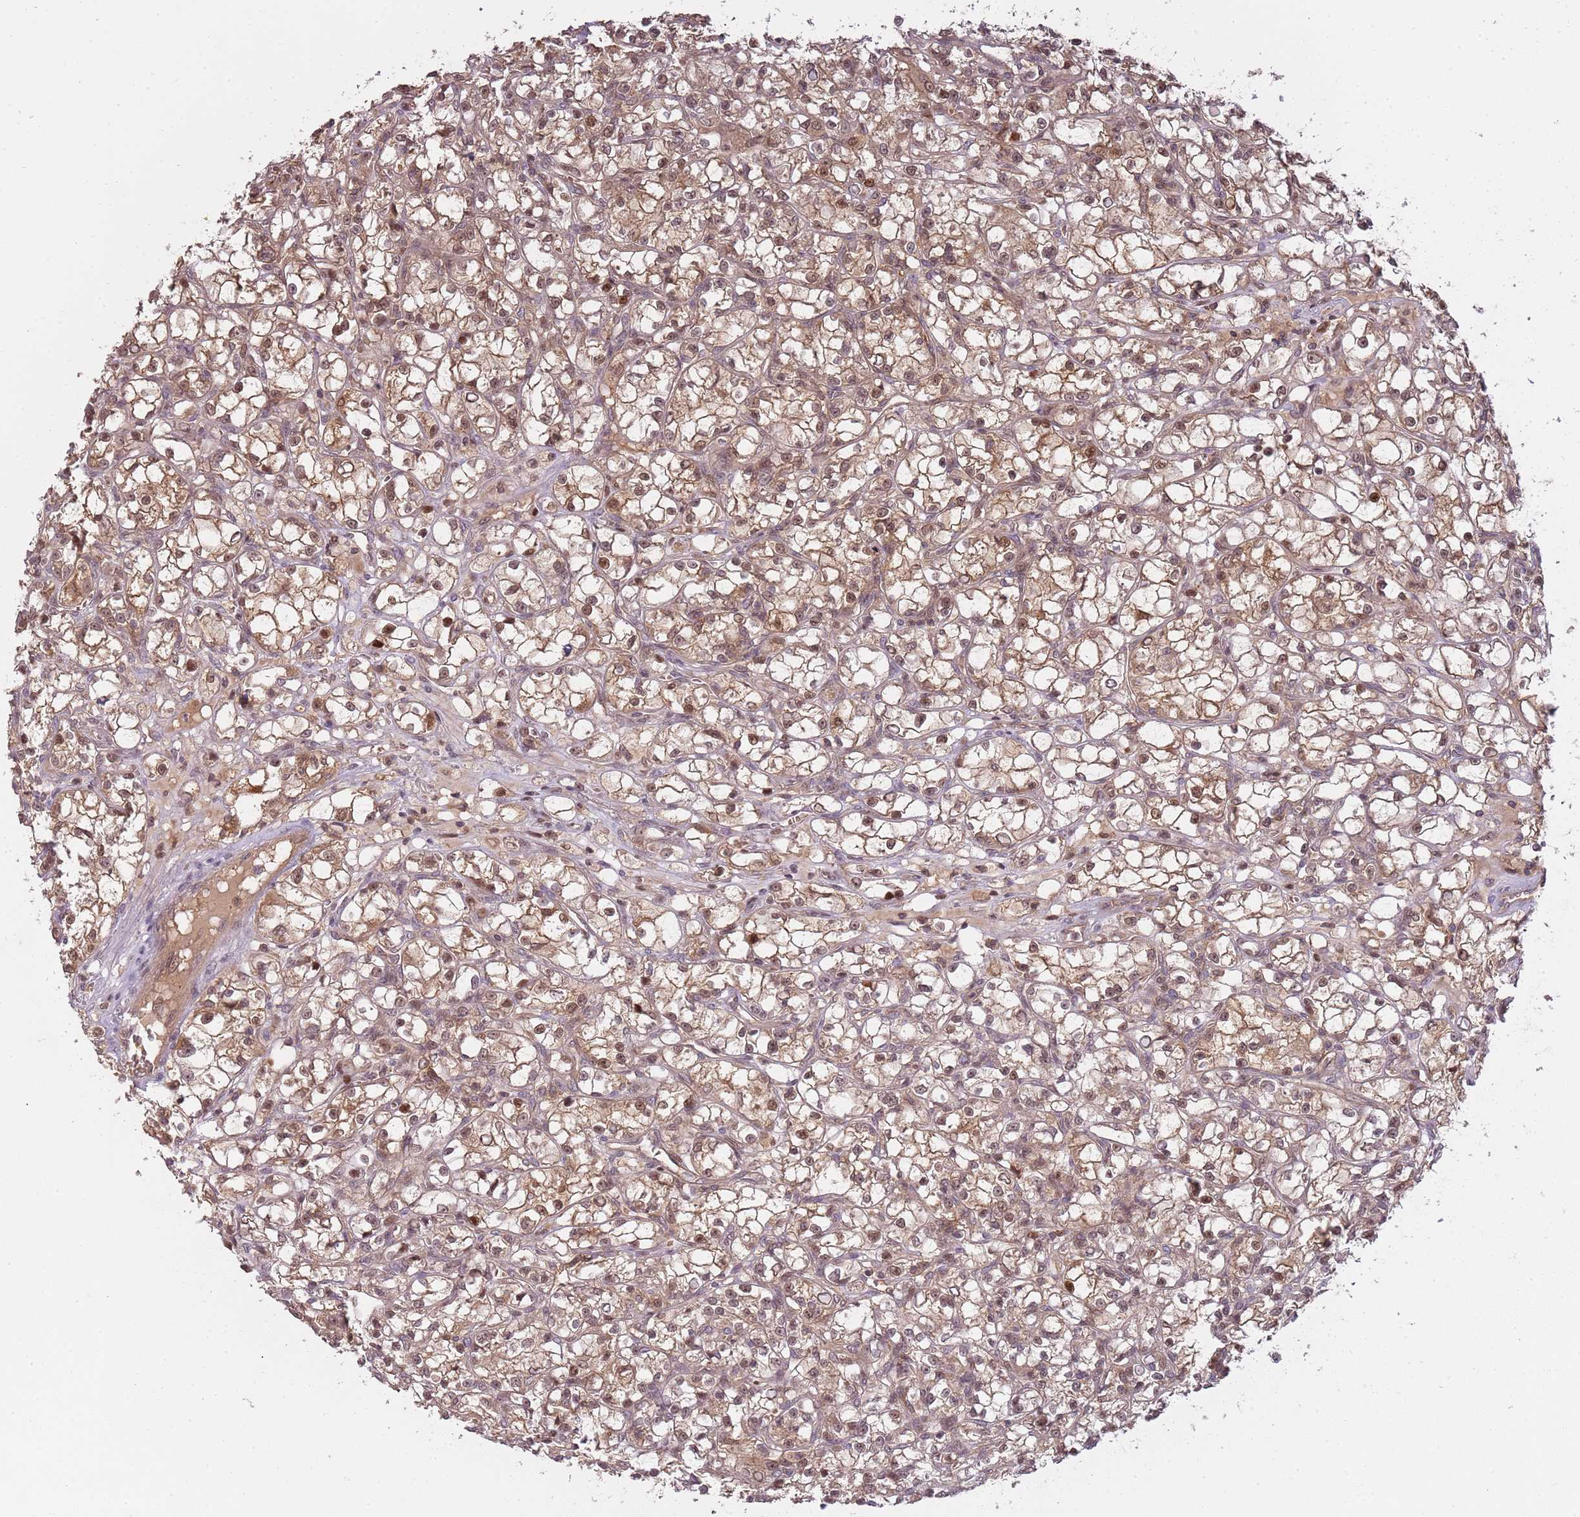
{"staining": {"intensity": "moderate", "quantity": ">75%", "location": "cytoplasmic/membranous,nuclear"}, "tissue": "renal cancer", "cell_type": "Tumor cells", "image_type": "cancer", "snomed": [{"axis": "morphology", "description": "Adenocarcinoma, NOS"}, {"axis": "topography", "description": "Kidney"}], "caption": "High-power microscopy captured an immunohistochemistry (IHC) photomicrograph of adenocarcinoma (renal), revealing moderate cytoplasmic/membranous and nuclear staining in about >75% of tumor cells.", "gene": "GSTO2", "patient": {"sex": "female", "age": 59}}